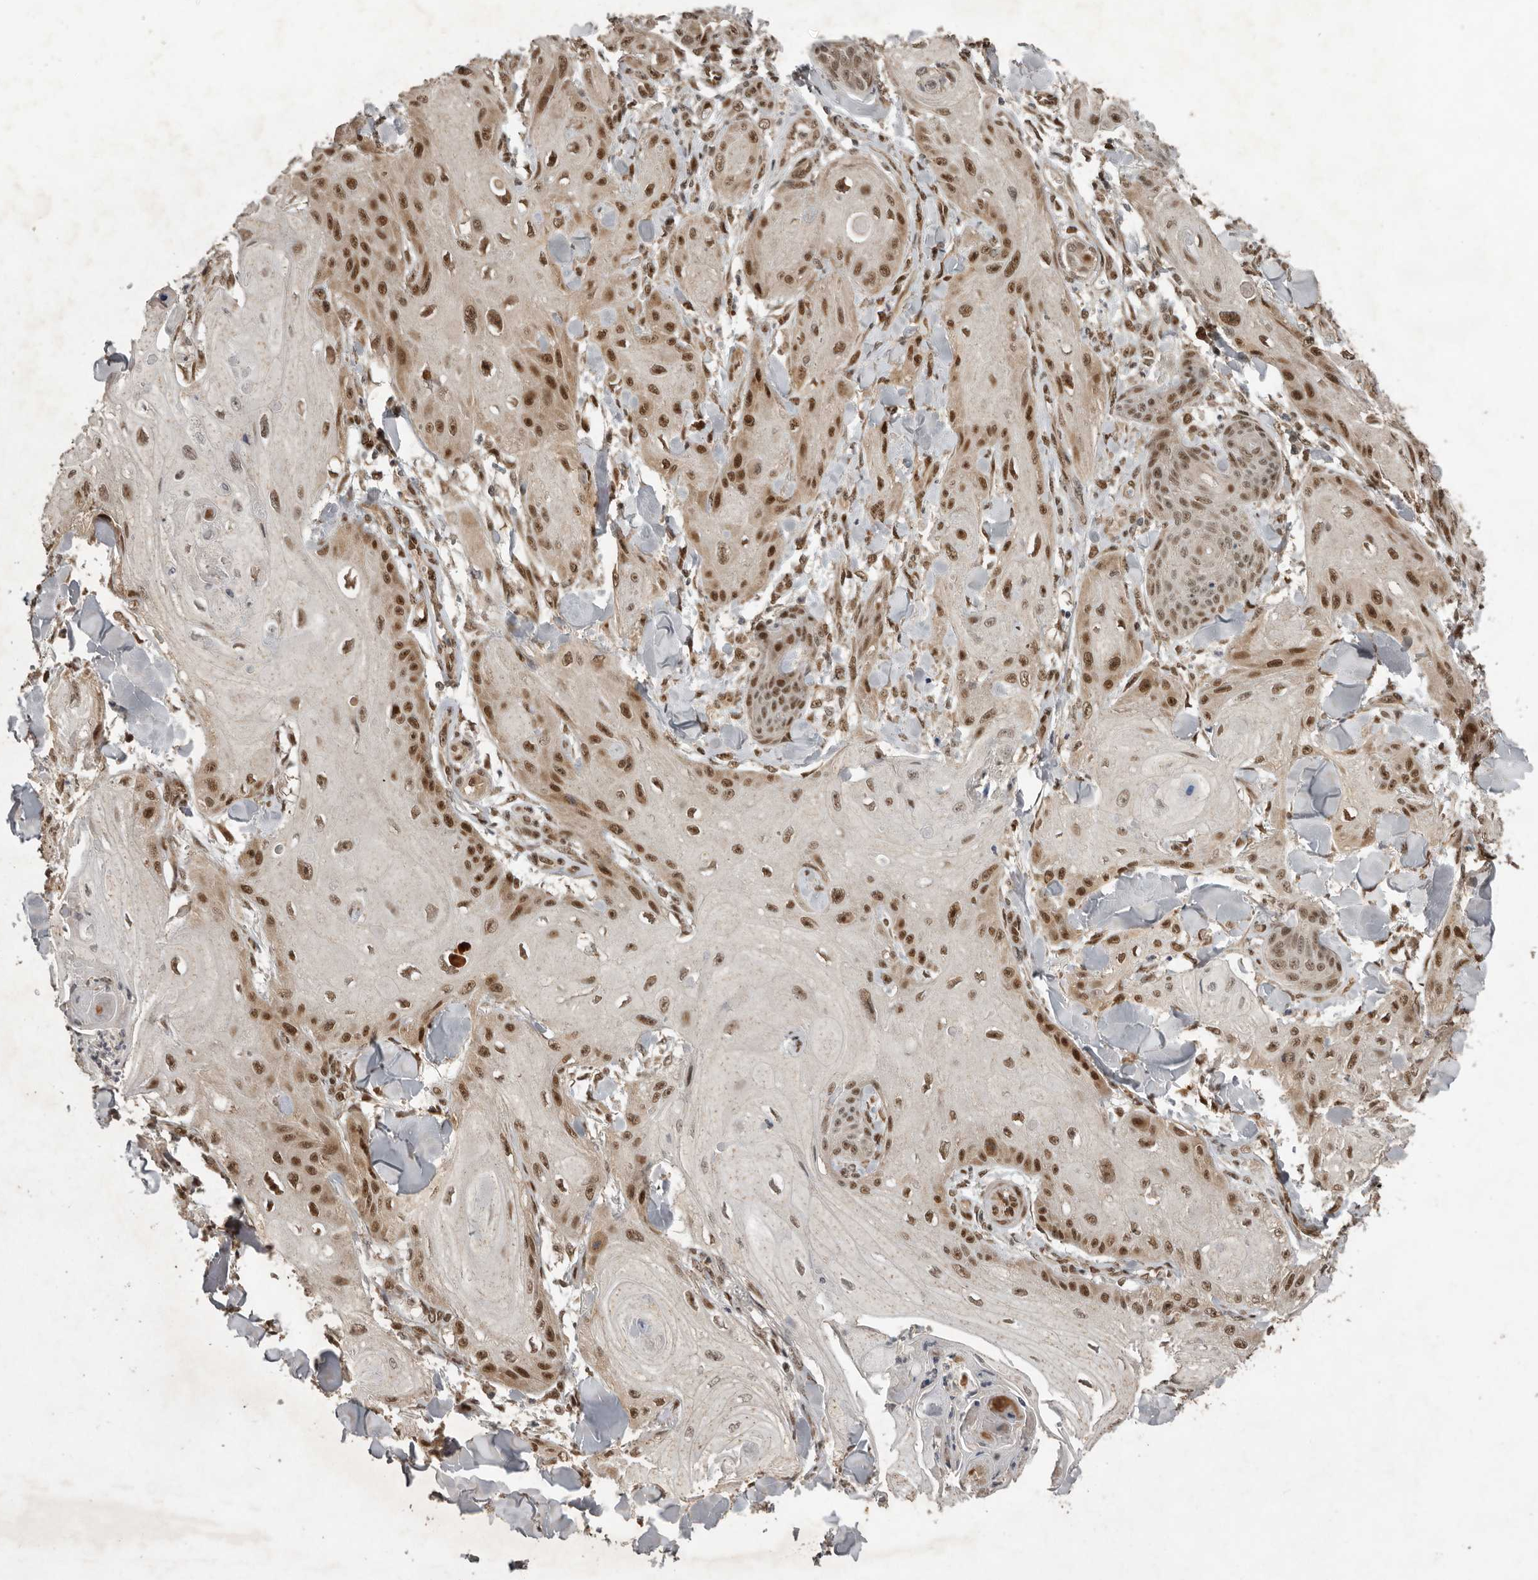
{"staining": {"intensity": "moderate", "quantity": "25%-75%", "location": "nuclear"}, "tissue": "skin cancer", "cell_type": "Tumor cells", "image_type": "cancer", "snomed": [{"axis": "morphology", "description": "Squamous cell carcinoma, NOS"}, {"axis": "topography", "description": "Skin"}], "caption": "About 25%-75% of tumor cells in human squamous cell carcinoma (skin) reveal moderate nuclear protein staining as visualized by brown immunohistochemical staining.", "gene": "CDC27", "patient": {"sex": "male", "age": 74}}